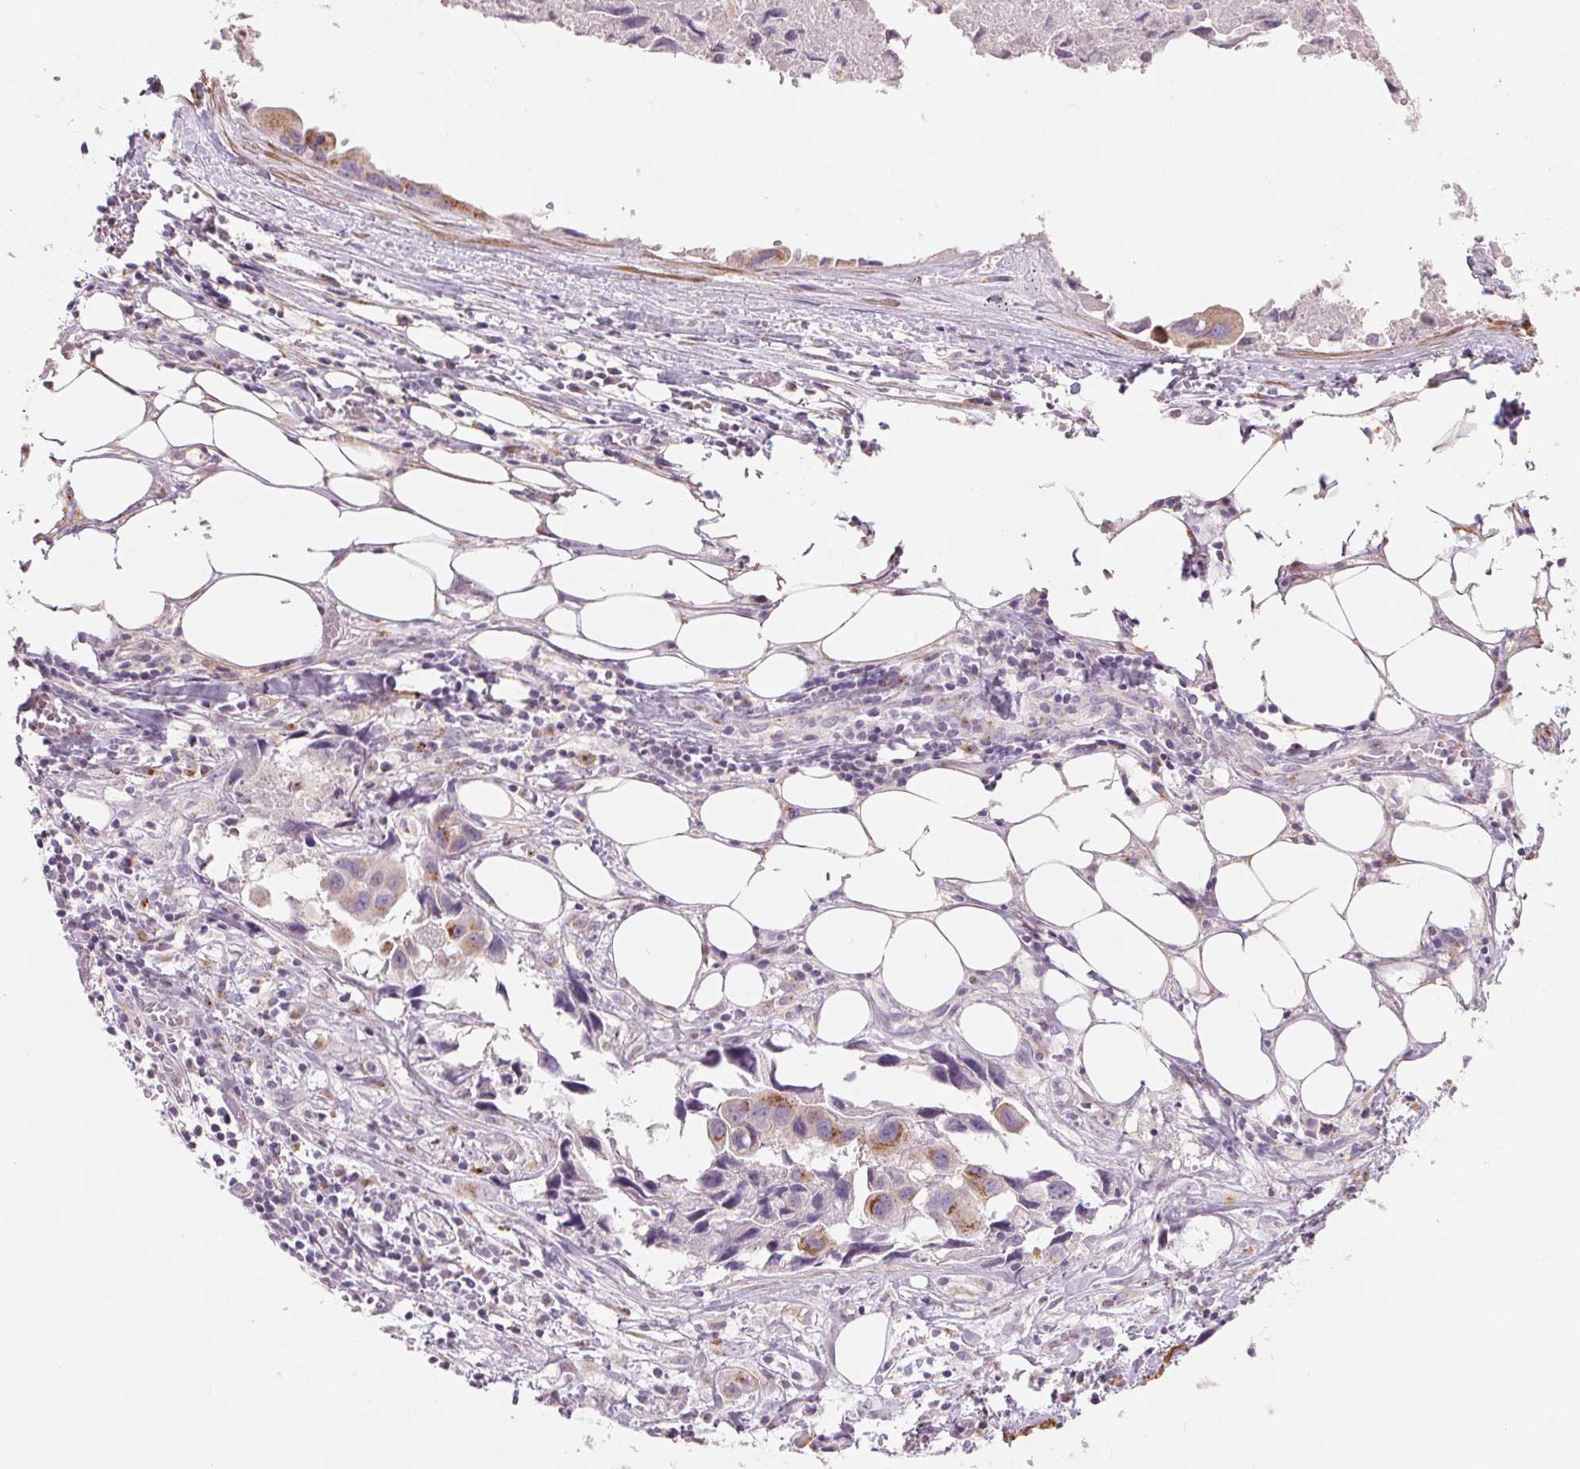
{"staining": {"intensity": "weak", "quantity": "25%-75%", "location": "cytoplasmic/membranous"}, "tissue": "lung cancer", "cell_type": "Tumor cells", "image_type": "cancer", "snomed": [{"axis": "morphology", "description": "Adenocarcinoma, NOS"}, {"axis": "topography", "description": "Lymph node"}, {"axis": "topography", "description": "Lung"}], "caption": "Immunohistochemical staining of lung adenocarcinoma exhibits weak cytoplasmic/membranous protein positivity in approximately 25%-75% of tumor cells. (DAB (3,3'-diaminobenzidine) IHC with brightfield microscopy, high magnification).", "gene": "DRAM2", "patient": {"sex": "male", "age": 64}}